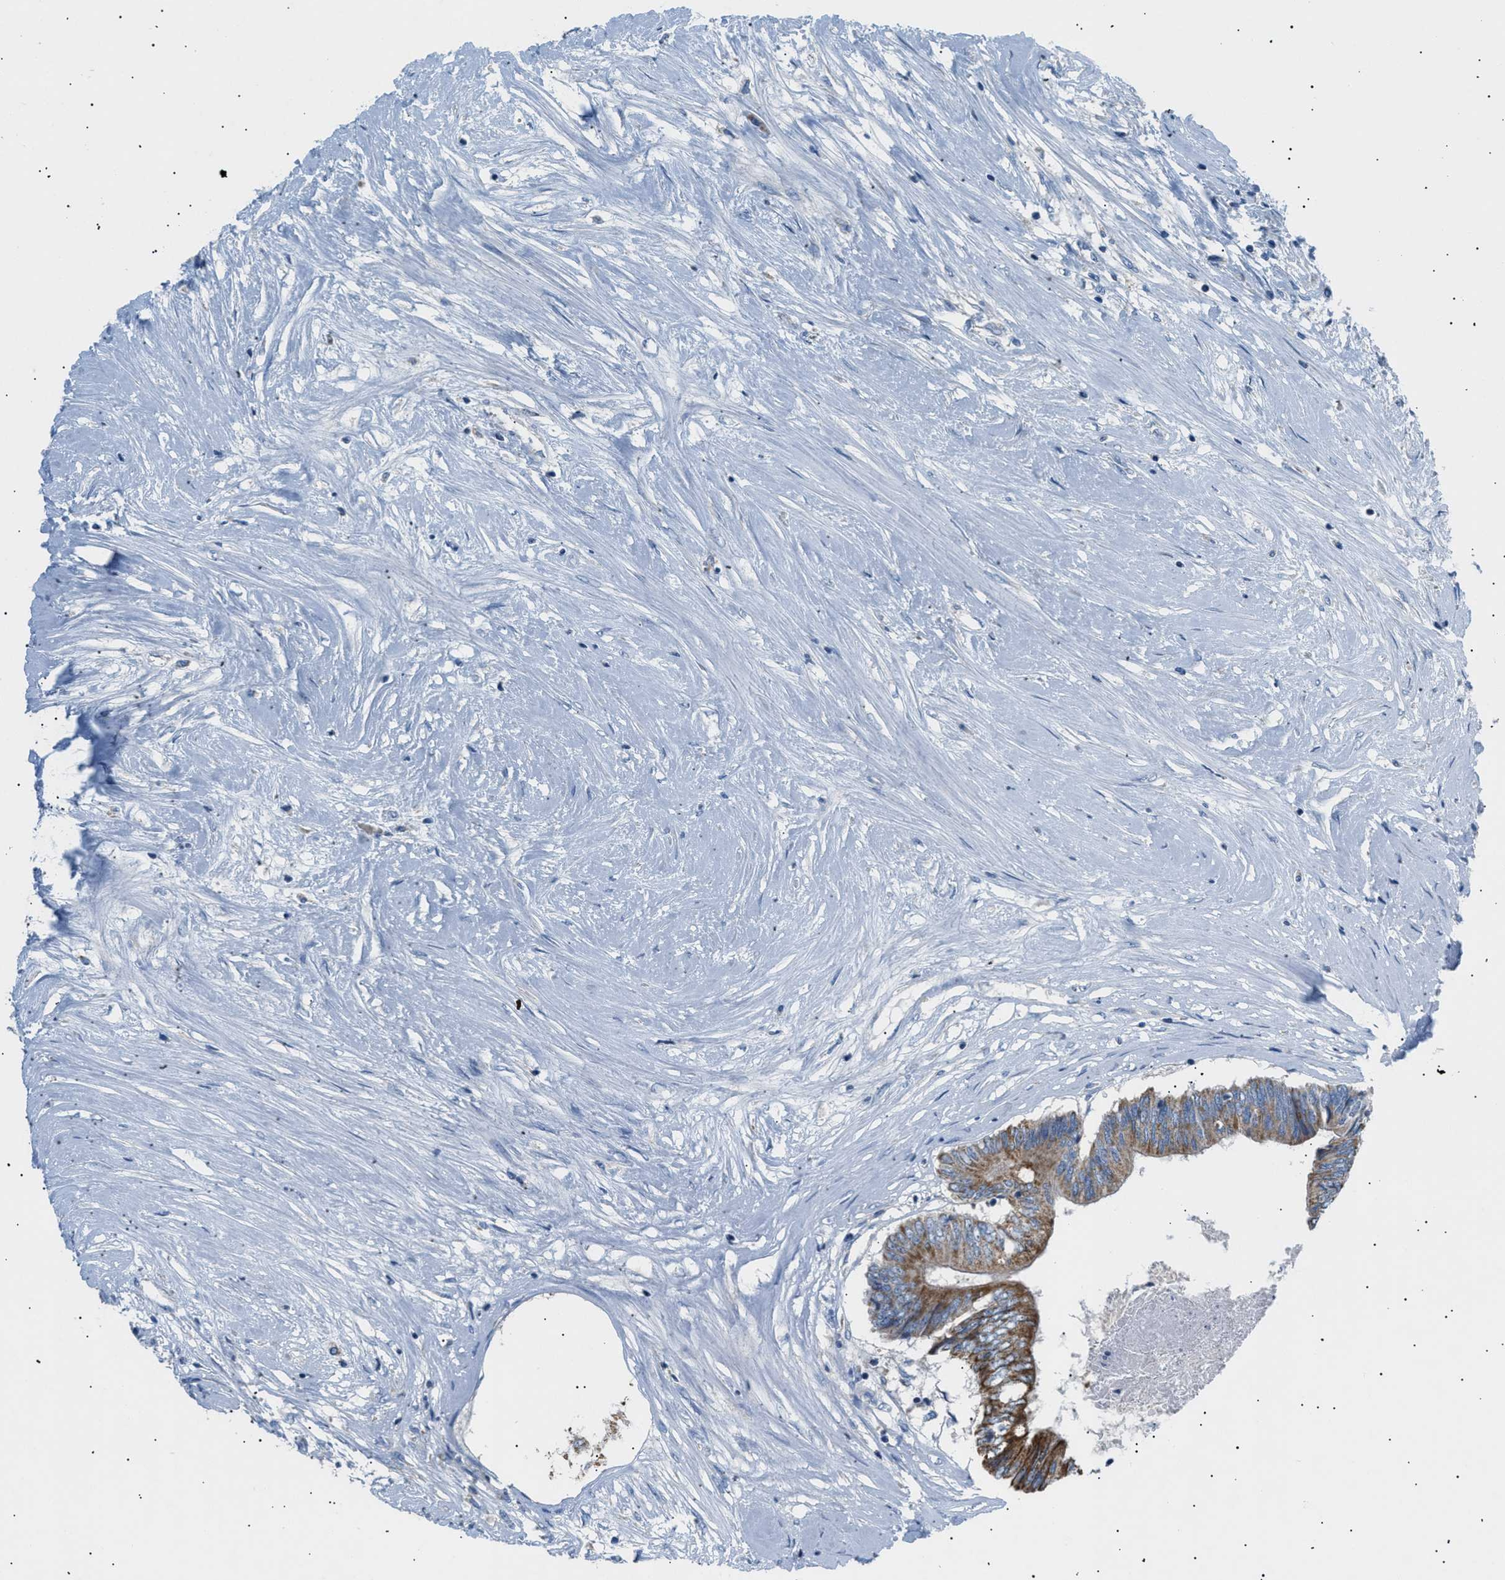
{"staining": {"intensity": "moderate", "quantity": "25%-75%", "location": "cytoplasmic/membranous"}, "tissue": "colorectal cancer", "cell_type": "Tumor cells", "image_type": "cancer", "snomed": [{"axis": "morphology", "description": "Adenocarcinoma, NOS"}, {"axis": "topography", "description": "Rectum"}], "caption": "Brown immunohistochemical staining in human colorectal cancer displays moderate cytoplasmic/membranous expression in approximately 25%-75% of tumor cells.", "gene": "ILDR1", "patient": {"sex": "male", "age": 63}}